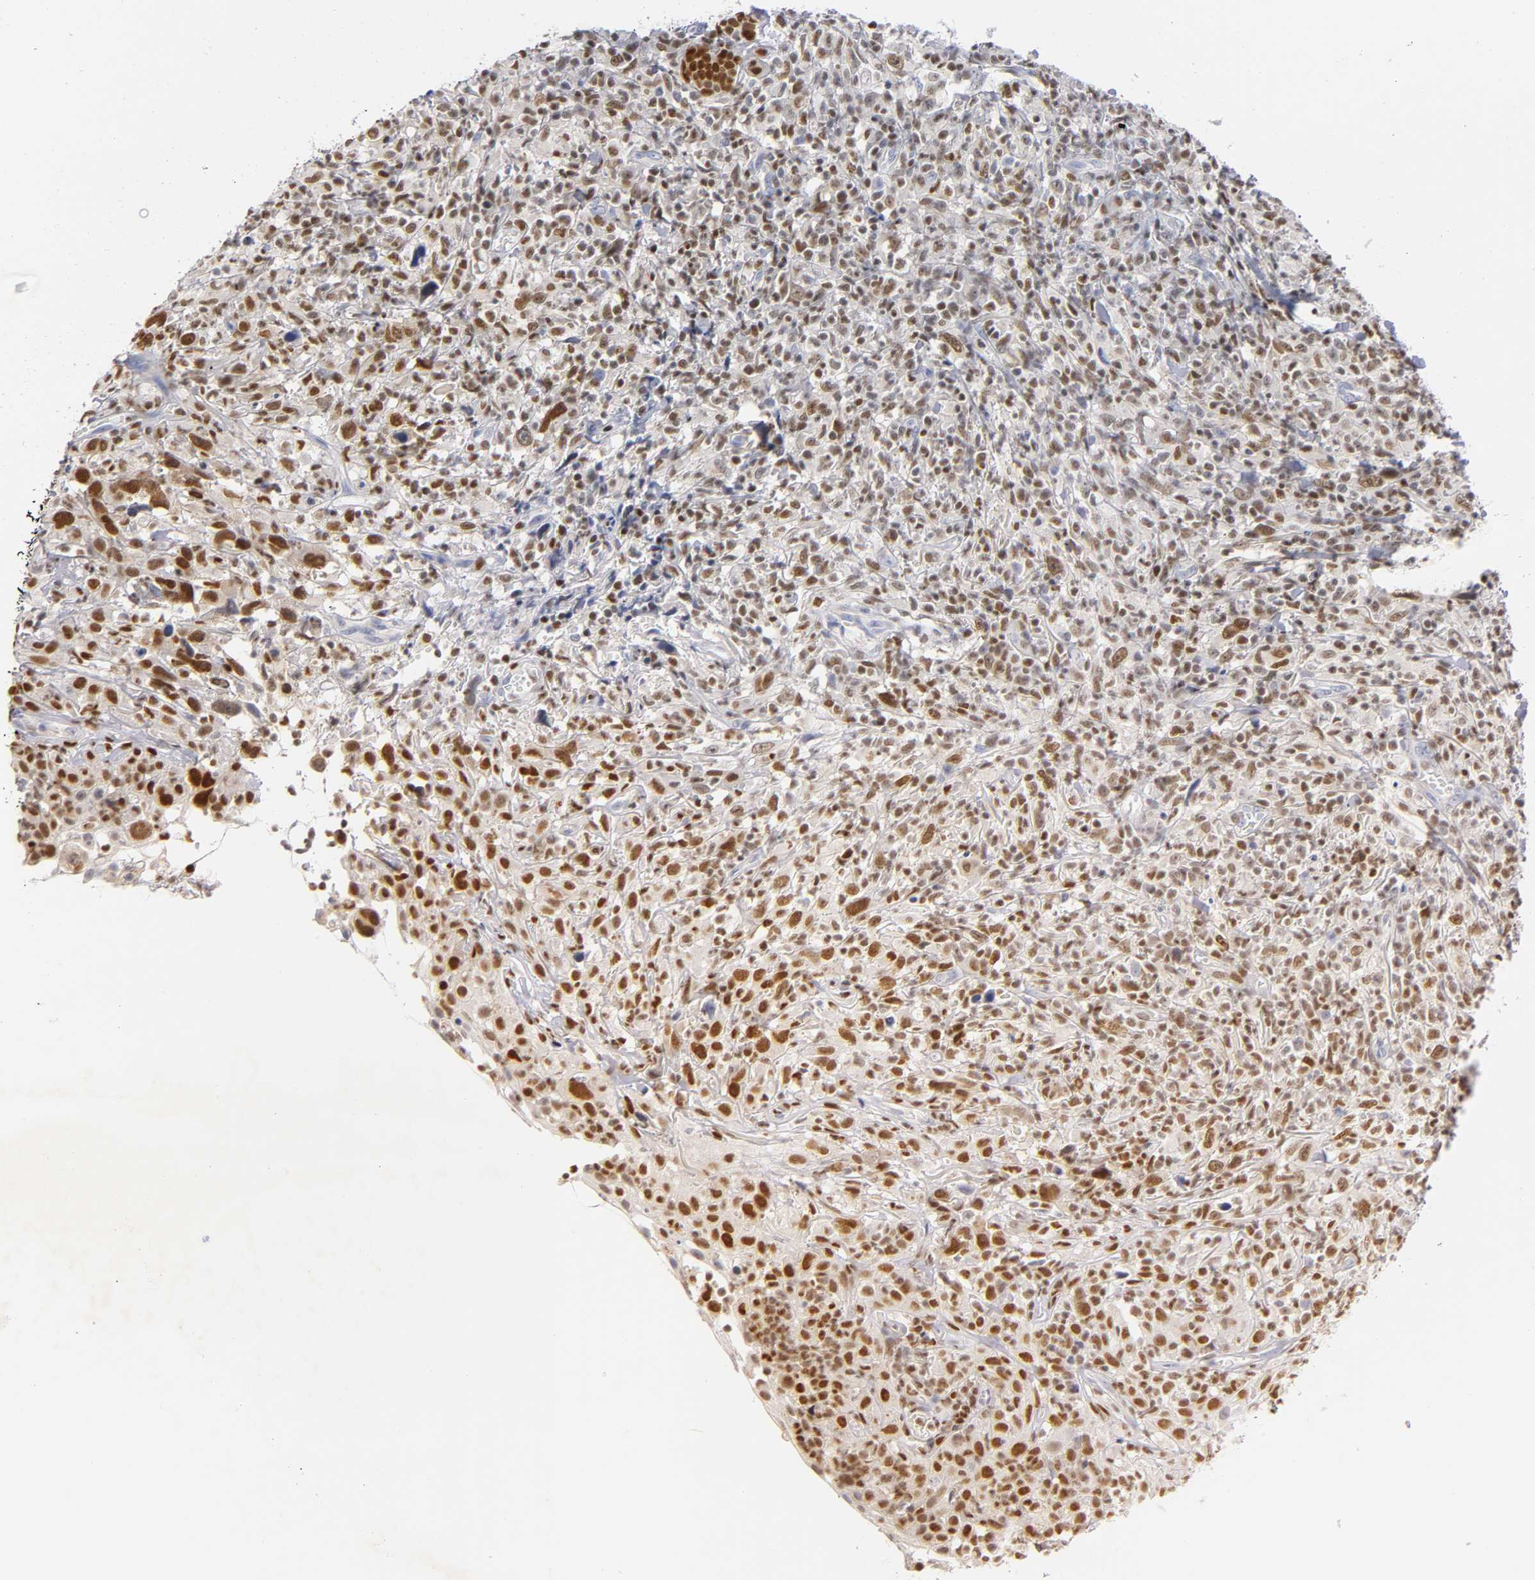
{"staining": {"intensity": "moderate", "quantity": ">75%", "location": "nuclear"}, "tissue": "thyroid cancer", "cell_type": "Tumor cells", "image_type": "cancer", "snomed": [{"axis": "morphology", "description": "Carcinoma, NOS"}, {"axis": "topography", "description": "Thyroid gland"}], "caption": "Immunohistochemistry micrograph of human thyroid cancer (carcinoma) stained for a protein (brown), which shows medium levels of moderate nuclear staining in about >75% of tumor cells.", "gene": "RUNX1", "patient": {"sex": "female", "age": 77}}